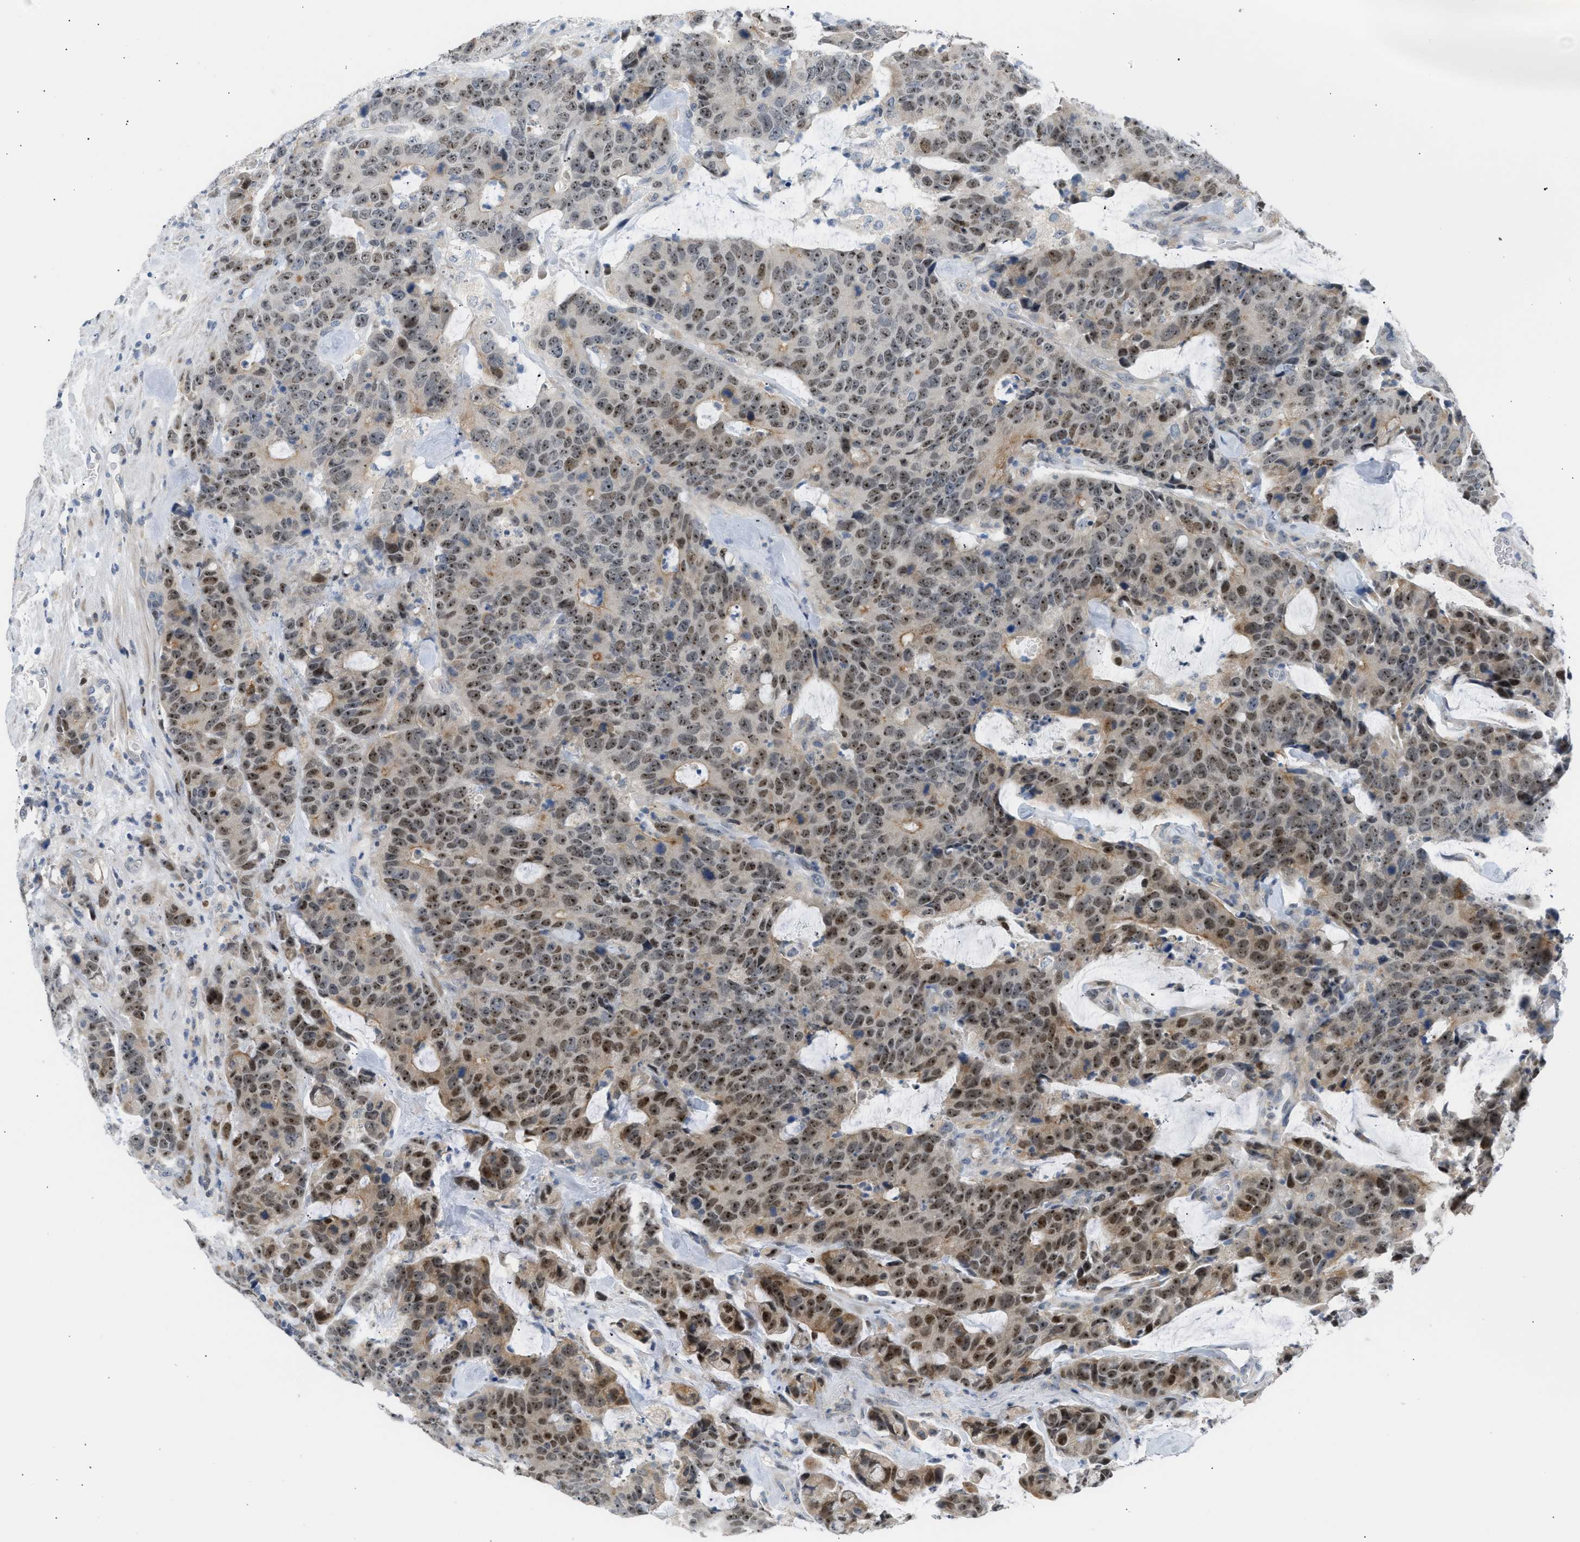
{"staining": {"intensity": "moderate", "quantity": ">75%", "location": "nuclear"}, "tissue": "colorectal cancer", "cell_type": "Tumor cells", "image_type": "cancer", "snomed": [{"axis": "morphology", "description": "Adenocarcinoma, NOS"}, {"axis": "topography", "description": "Colon"}], "caption": "Colorectal cancer (adenocarcinoma) stained with a brown dye reveals moderate nuclear positive positivity in approximately >75% of tumor cells.", "gene": "NPS", "patient": {"sex": "female", "age": 86}}